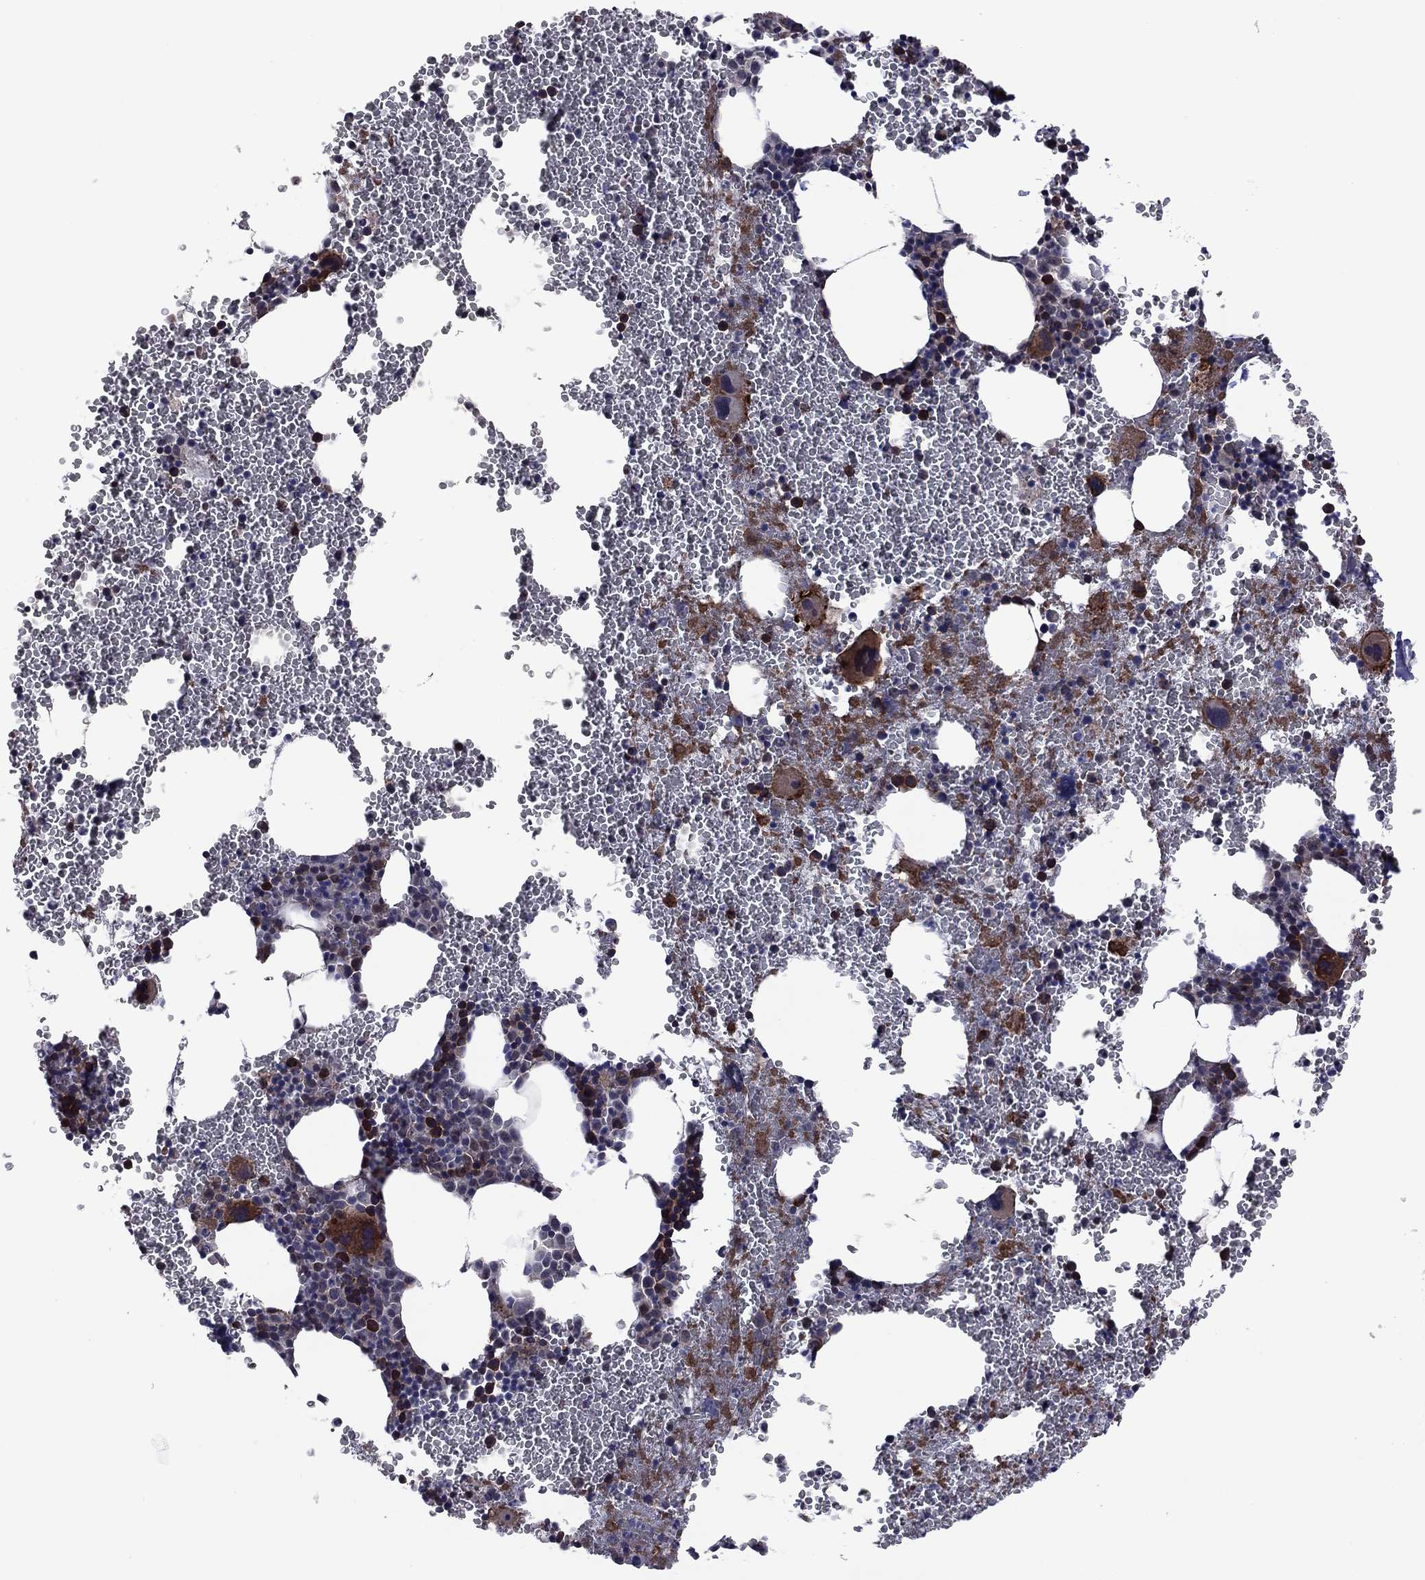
{"staining": {"intensity": "strong", "quantity": "<25%", "location": "cytoplasmic/membranous"}, "tissue": "bone marrow", "cell_type": "Hematopoietic cells", "image_type": "normal", "snomed": [{"axis": "morphology", "description": "Normal tissue, NOS"}, {"axis": "topography", "description": "Bone marrow"}], "caption": "The histopathology image demonstrates immunohistochemical staining of normal bone marrow. There is strong cytoplasmic/membranous positivity is appreciated in approximately <25% of hematopoietic cells.", "gene": "GPAA1", "patient": {"sex": "male", "age": 50}}